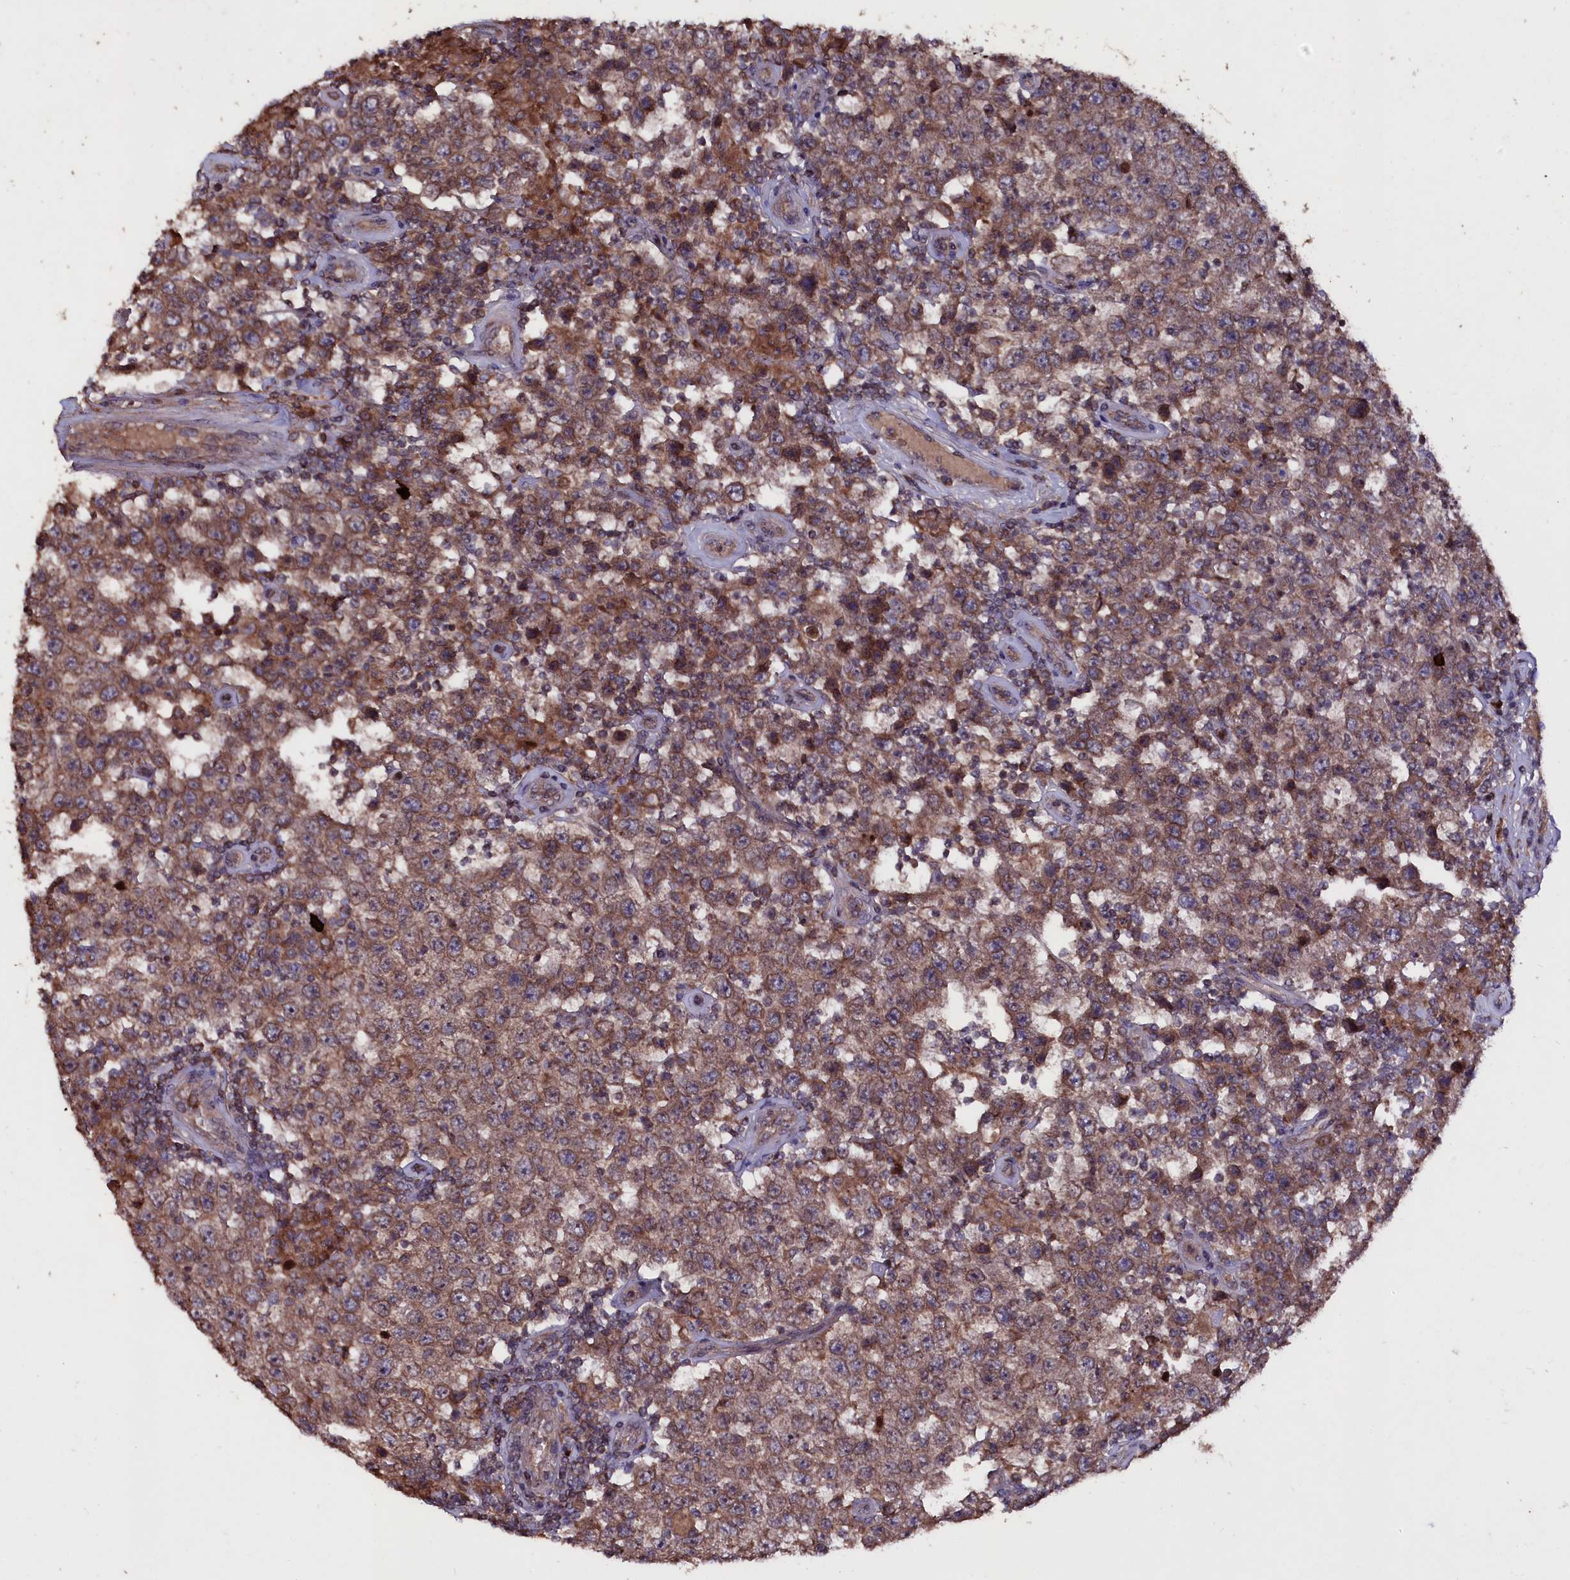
{"staining": {"intensity": "moderate", "quantity": ">75%", "location": "cytoplasmic/membranous"}, "tissue": "testis cancer", "cell_type": "Tumor cells", "image_type": "cancer", "snomed": [{"axis": "morphology", "description": "Normal tissue, NOS"}, {"axis": "morphology", "description": "Urothelial carcinoma, High grade"}, {"axis": "morphology", "description": "Seminoma, NOS"}, {"axis": "morphology", "description": "Carcinoma, Embryonal, NOS"}, {"axis": "topography", "description": "Urinary bladder"}, {"axis": "topography", "description": "Testis"}], "caption": "Tumor cells show medium levels of moderate cytoplasmic/membranous positivity in approximately >75% of cells in testis embryonal carcinoma.", "gene": "MYO1H", "patient": {"sex": "male", "age": 41}}